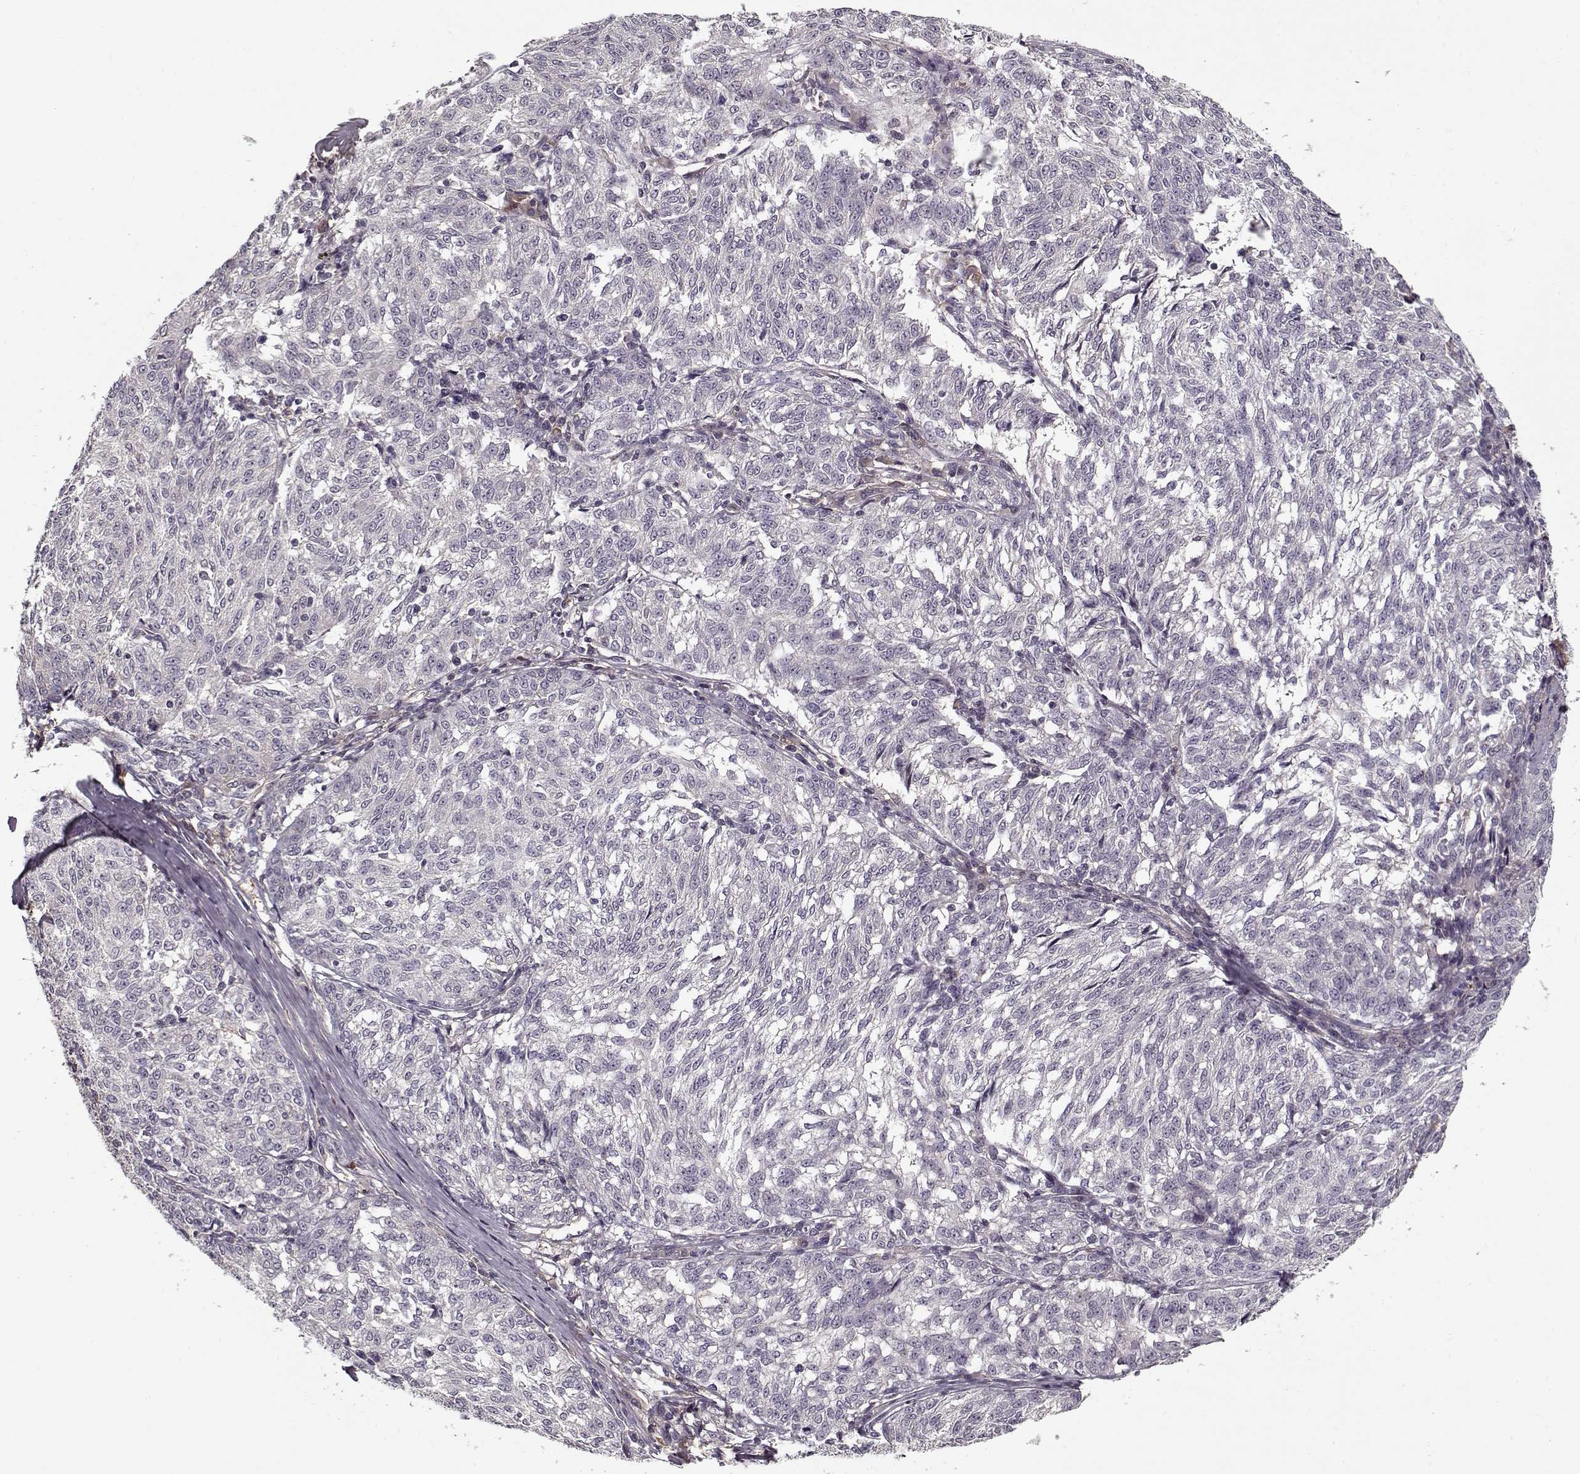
{"staining": {"intensity": "negative", "quantity": "none", "location": "none"}, "tissue": "melanoma", "cell_type": "Tumor cells", "image_type": "cancer", "snomed": [{"axis": "morphology", "description": "Malignant melanoma, NOS"}, {"axis": "topography", "description": "Skin"}], "caption": "This is a image of immunohistochemistry staining of malignant melanoma, which shows no staining in tumor cells.", "gene": "AFM", "patient": {"sex": "female", "age": 72}}